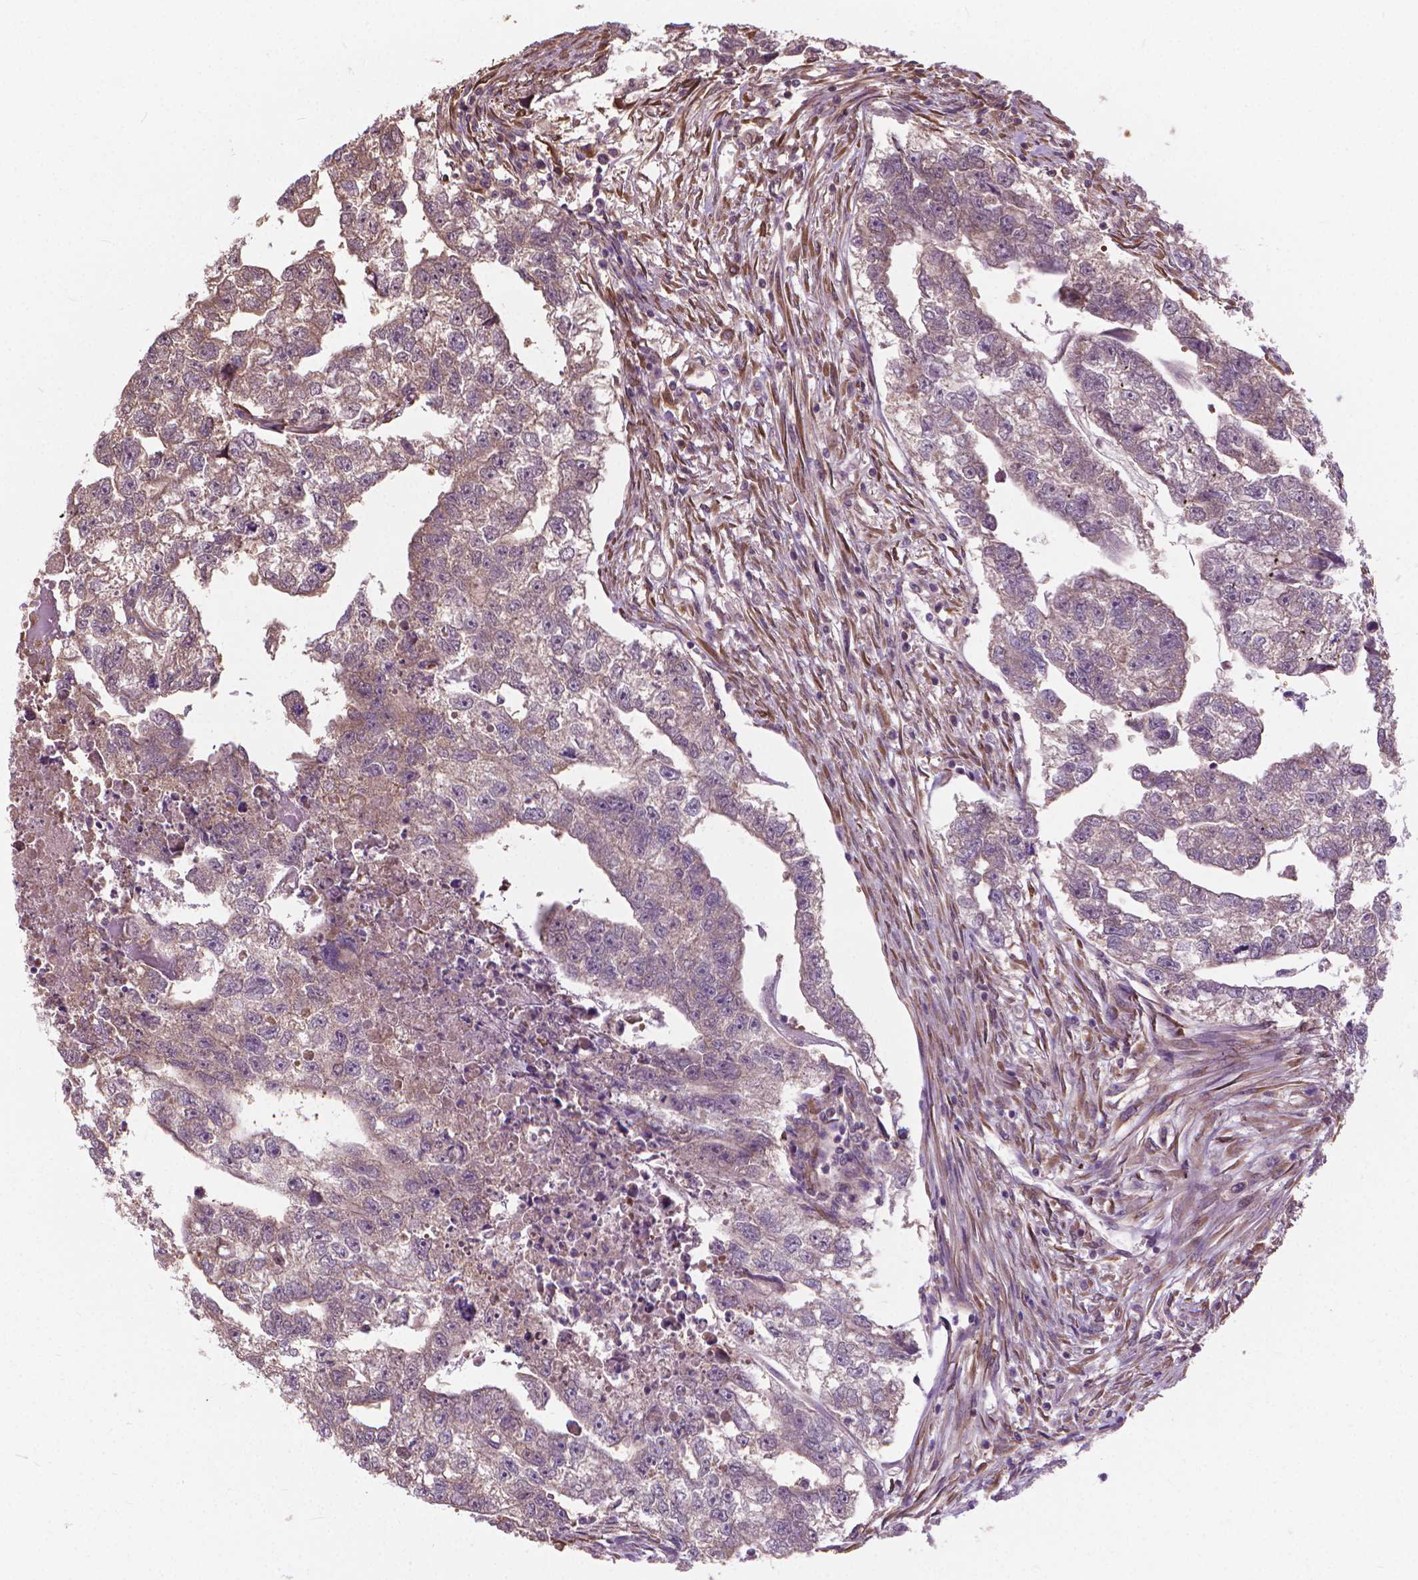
{"staining": {"intensity": "weak", "quantity": "25%-75%", "location": "cytoplasmic/membranous"}, "tissue": "testis cancer", "cell_type": "Tumor cells", "image_type": "cancer", "snomed": [{"axis": "morphology", "description": "Carcinoma, Embryonal, NOS"}, {"axis": "morphology", "description": "Teratoma, malignant, NOS"}, {"axis": "topography", "description": "Testis"}], "caption": "This is a photomicrograph of IHC staining of testis cancer, which shows weak expression in the cytoplasmic/membranous of tumor cells.", "gene": "NUDT1", "patient": {"sex": "male", "age": 44}}